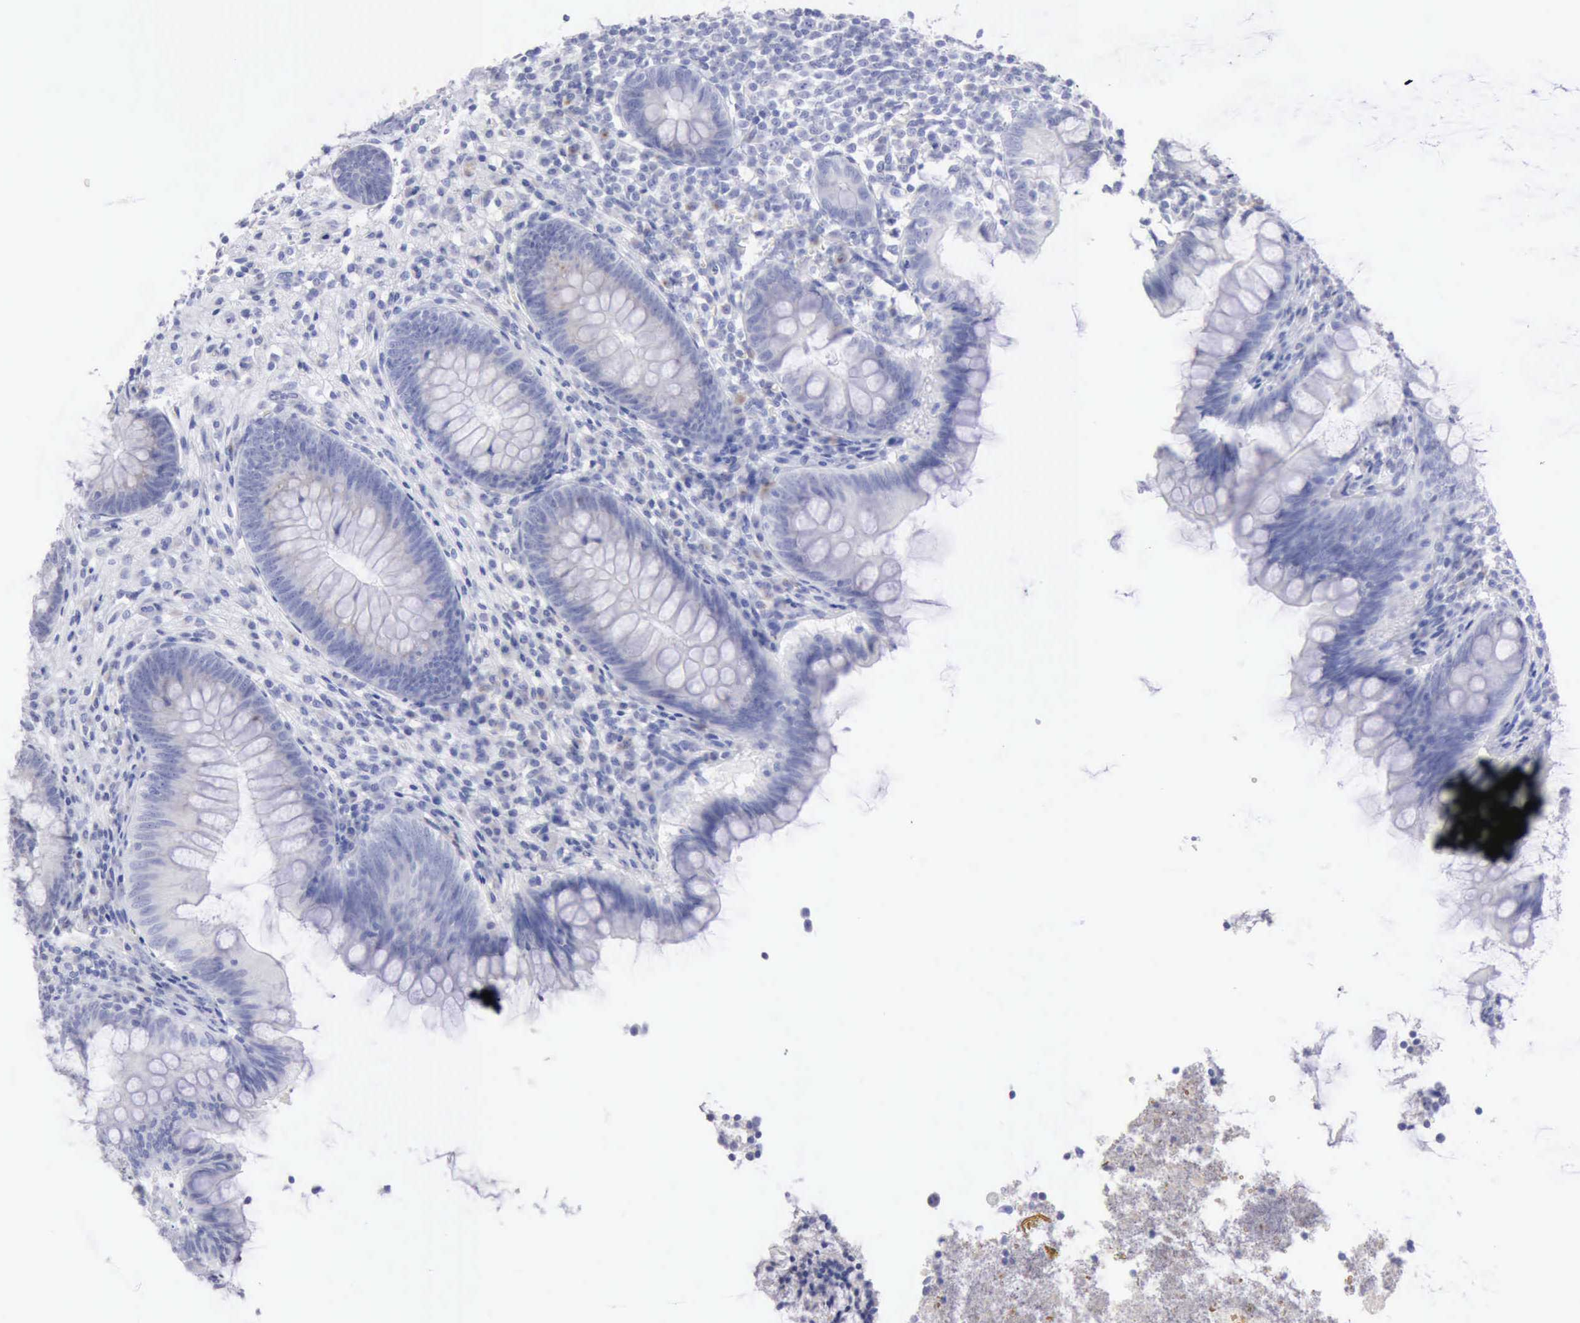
{"staining": {"intensity": "negative", "quantity": "none", "location": "none"}, "tissue": "appendix", "cell_type": "Glandular cells", "image_type": "normal", "snomed": [{"axis": "morphology", "description": "Normal tissue, NOS"}, {"axis": "topography", "description": "Appendix"}], "caption": "Immunohistochemistry (IHC) of normal human appendix shows no staining in glandular cells.", "gene": "ANGEL1", "patient": {"sex": "female", "age": 66}}